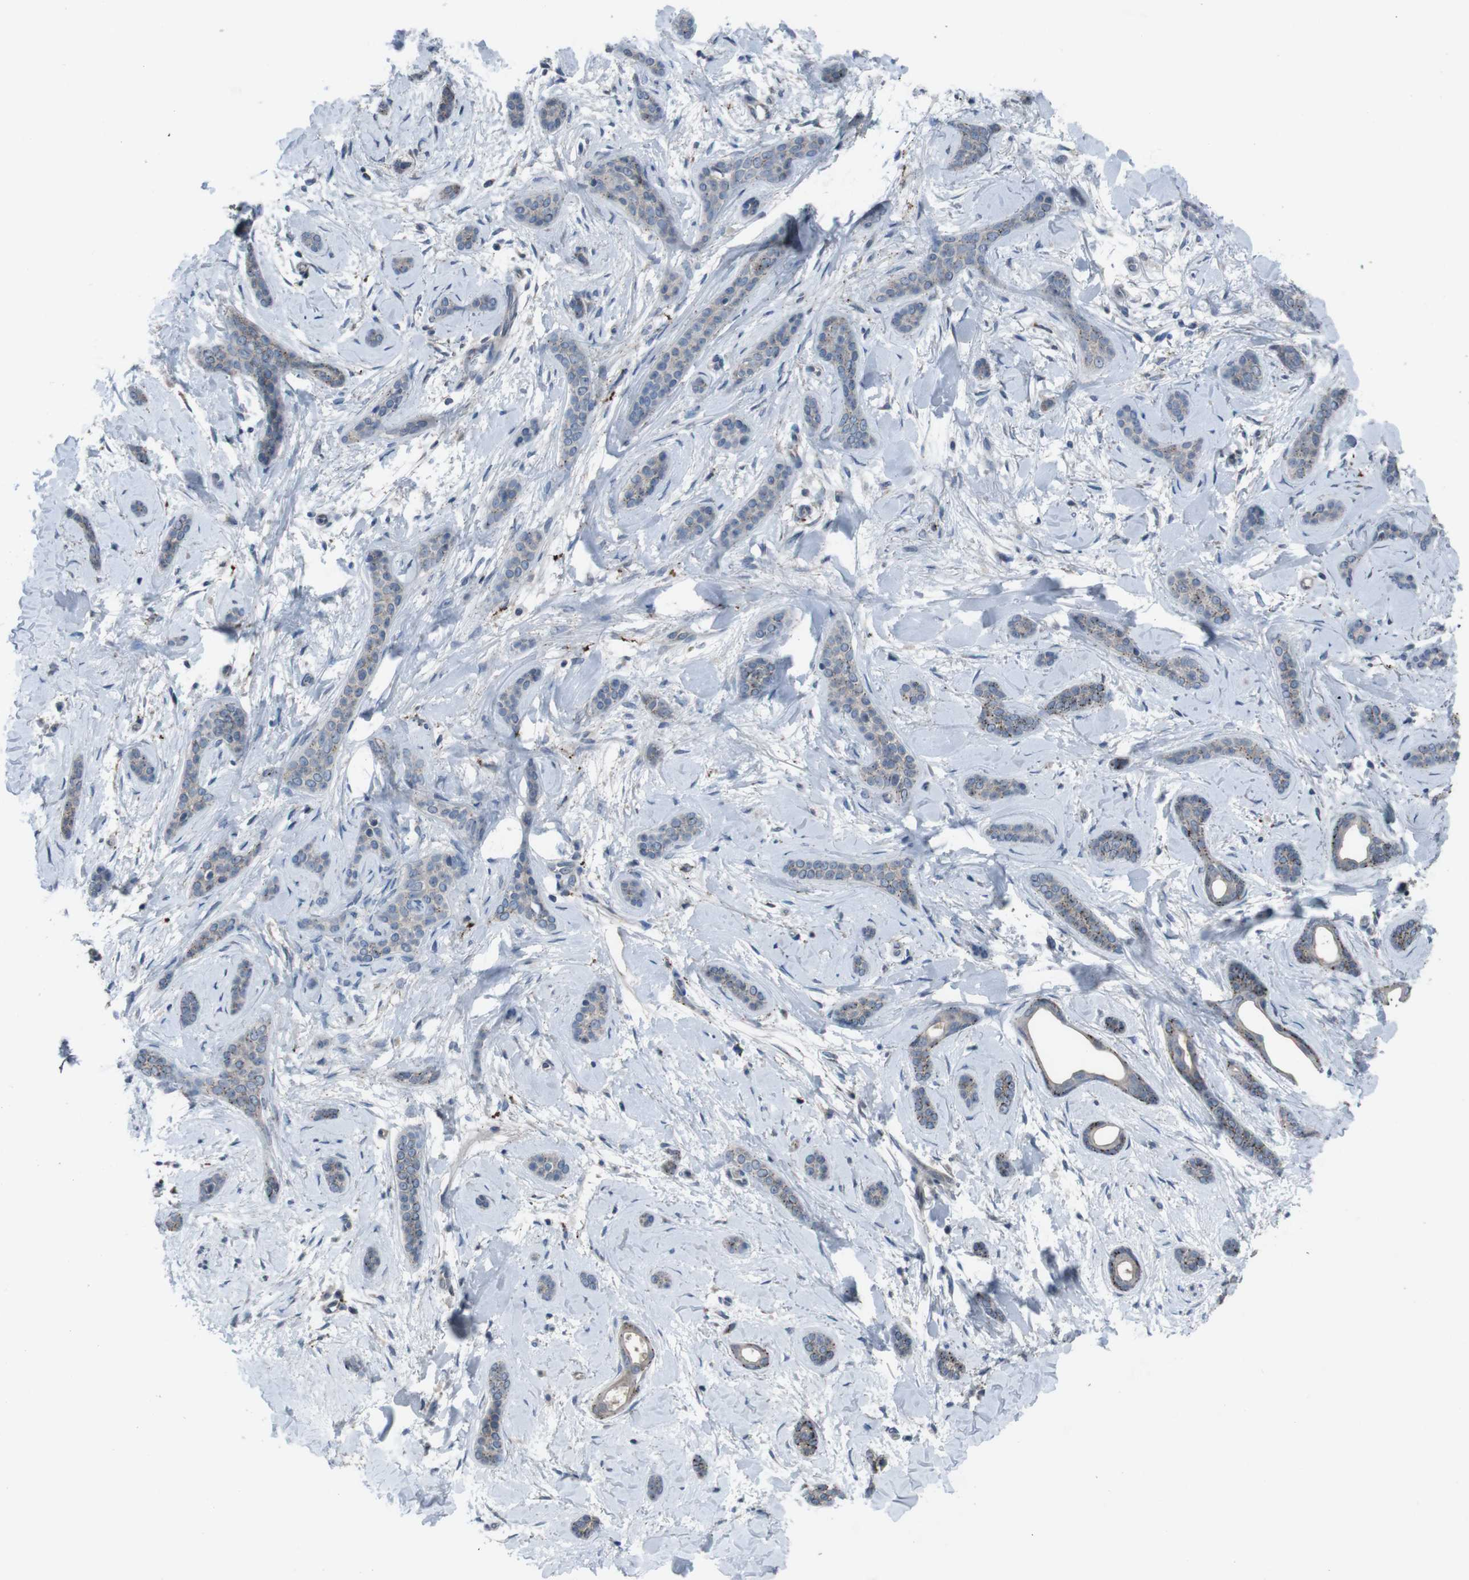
{"staining": {"intensity": "moderate", "quantity": "25%-75%", "location": "cytoplasmic/membranous"}, "tissue": "skin cancer", "cell_type": "Tumor cells", "image_type": "cancer", "snomed": [{"axis": "morphology", "description": "Basal cell carcinoma"}, {"axis": "morphology", "description": "Adnexal tumor, benign"}, {"axis": "topography", "description": "Skin"}], "caption": "Skin basal cell carcinoma tissue reveals moderate cytoplasmic/membranous positivity in approximately 25%-75% of tumor cells", "gene": "EFNA5", "patient": {"sex": "female", "age": 42}}